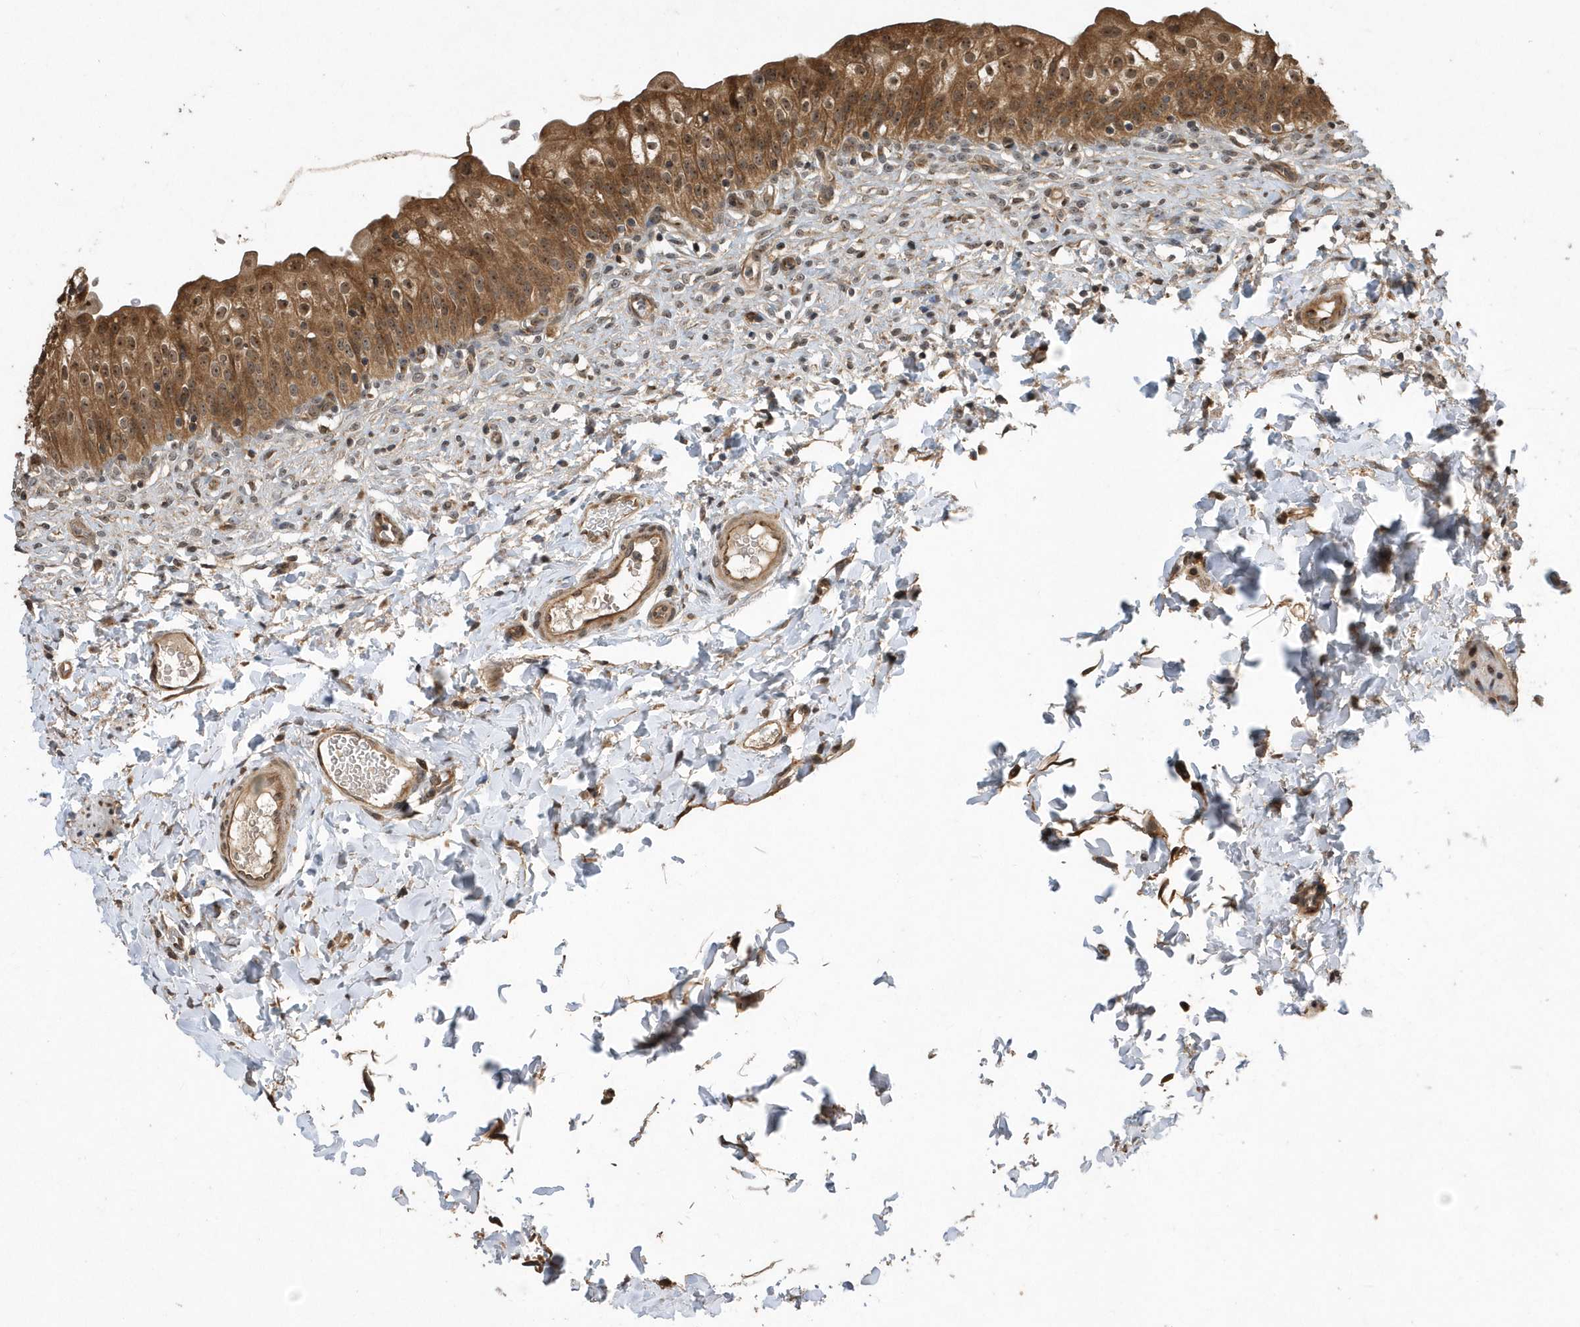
{"staining": {"intensity": "moderate", "quantity": ">75%", "location": "cytoplasmic/membranous,nuclear"}, "tissue": "urinary bladder", "cell_type": "Urothelial cells", "image_type": "normal", "snomed": [{"axis": "morphology", "description": "Normal tissue, NOS"}, {"axis": "topography", "description": "Urinary bladder"}], "caption": "Urothelial cells exhibit medium levels of moderate cytoplasmic/membranous,nuclear staining in approximately >75% of cells in unremarkable human urinary bladder.", "gene": "WASHC5", "patient": {"sex": "male", "age": 55}}